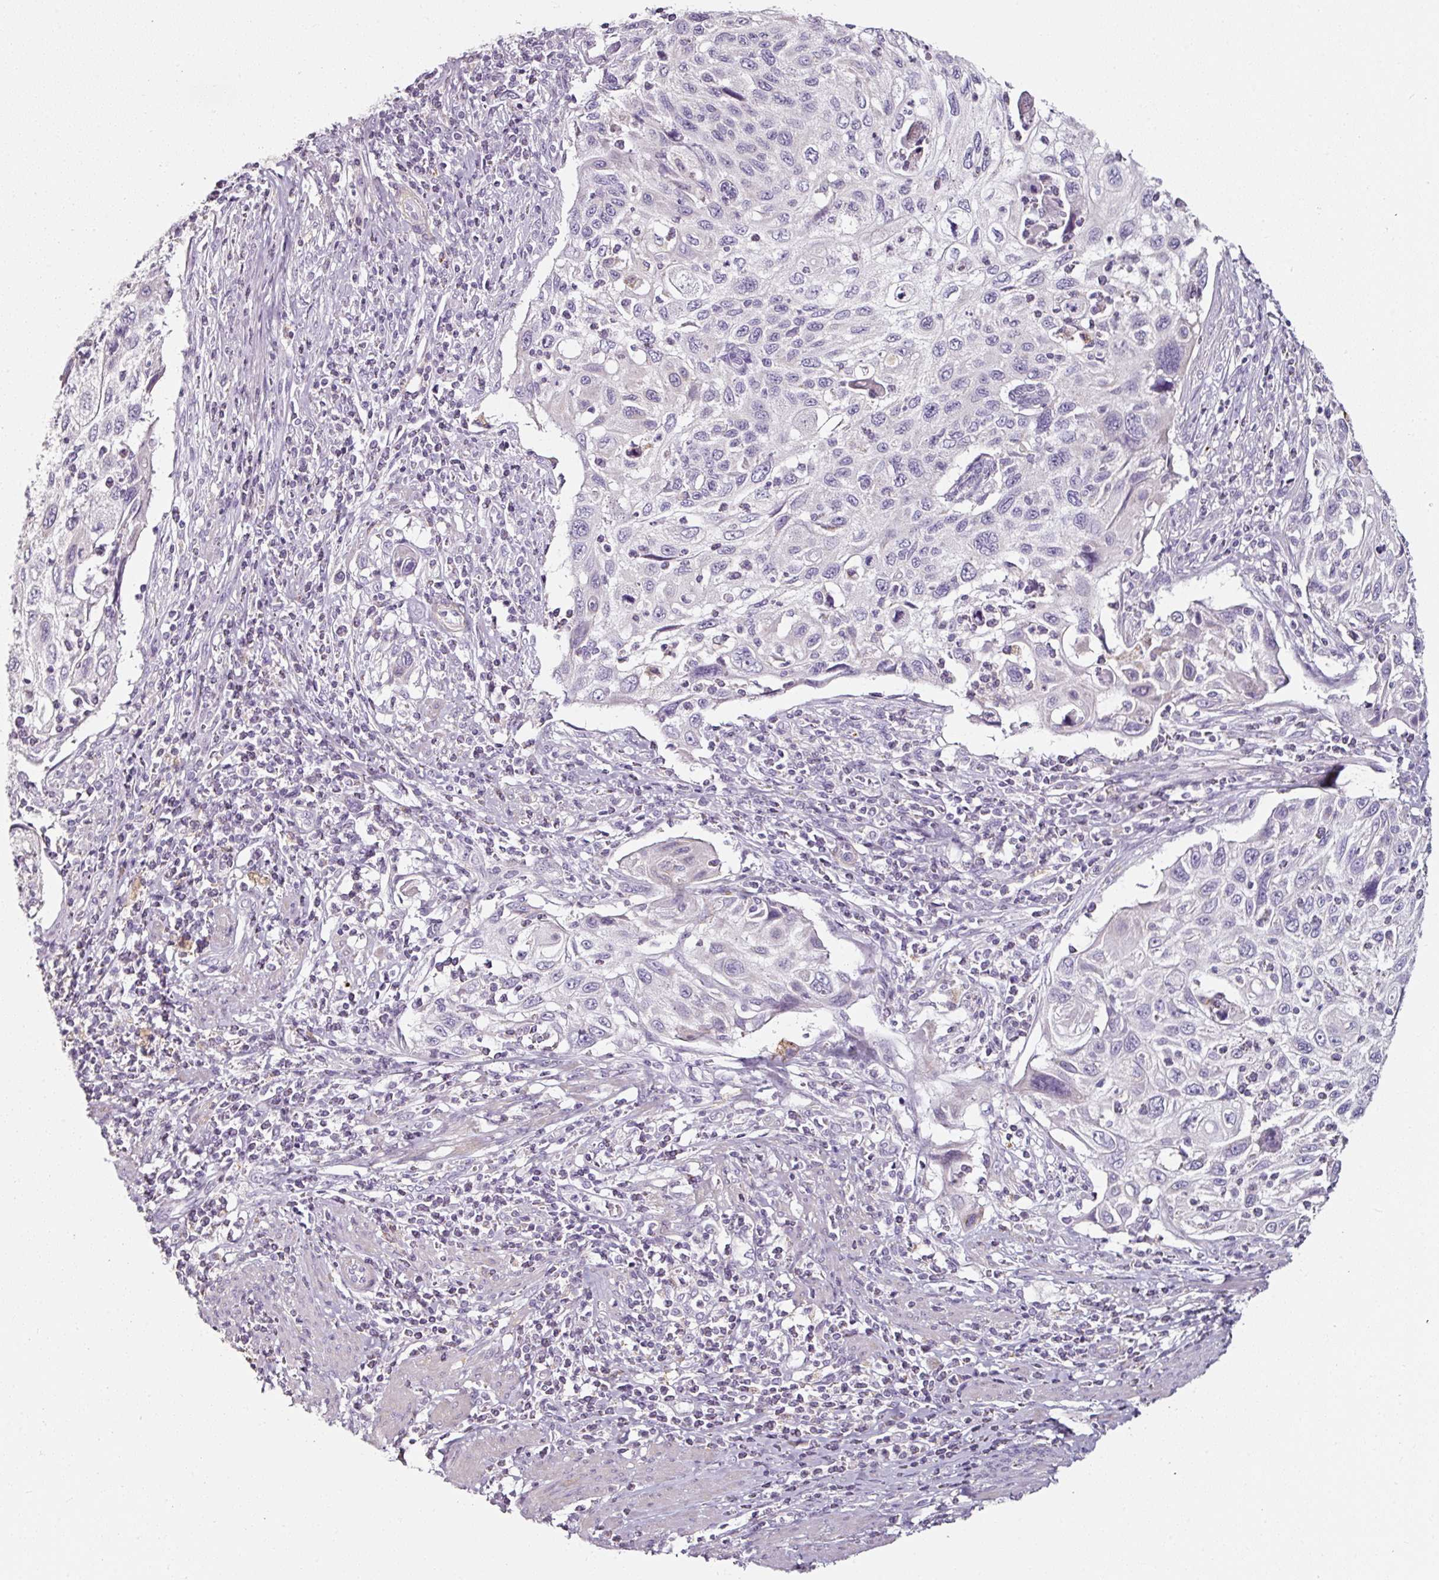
{"staining": {"intensity": "negative", "quantity": "none", "location": "none"}, "tissue": "cervical cancer", "cell_type": "Tumor cells", "image_type": "cancer", "snomed": [{"axis": "morphology", "description": "Squamous cell carcinoma, NOS"}, {"axis": "topography", "description": "Cervix"}], "caption": "DAB (3,3'-diaminobenzidine) immunohistochemical staining of cervical squamous cell carcinoma reveals no significant staining in tumor cells. (Brightfield microscopy of DAB (3,3'-diaminobenzidine) IHC at high magnification).", "gene": "CAP2", "patient": {"sex": "female", "age": 70}}